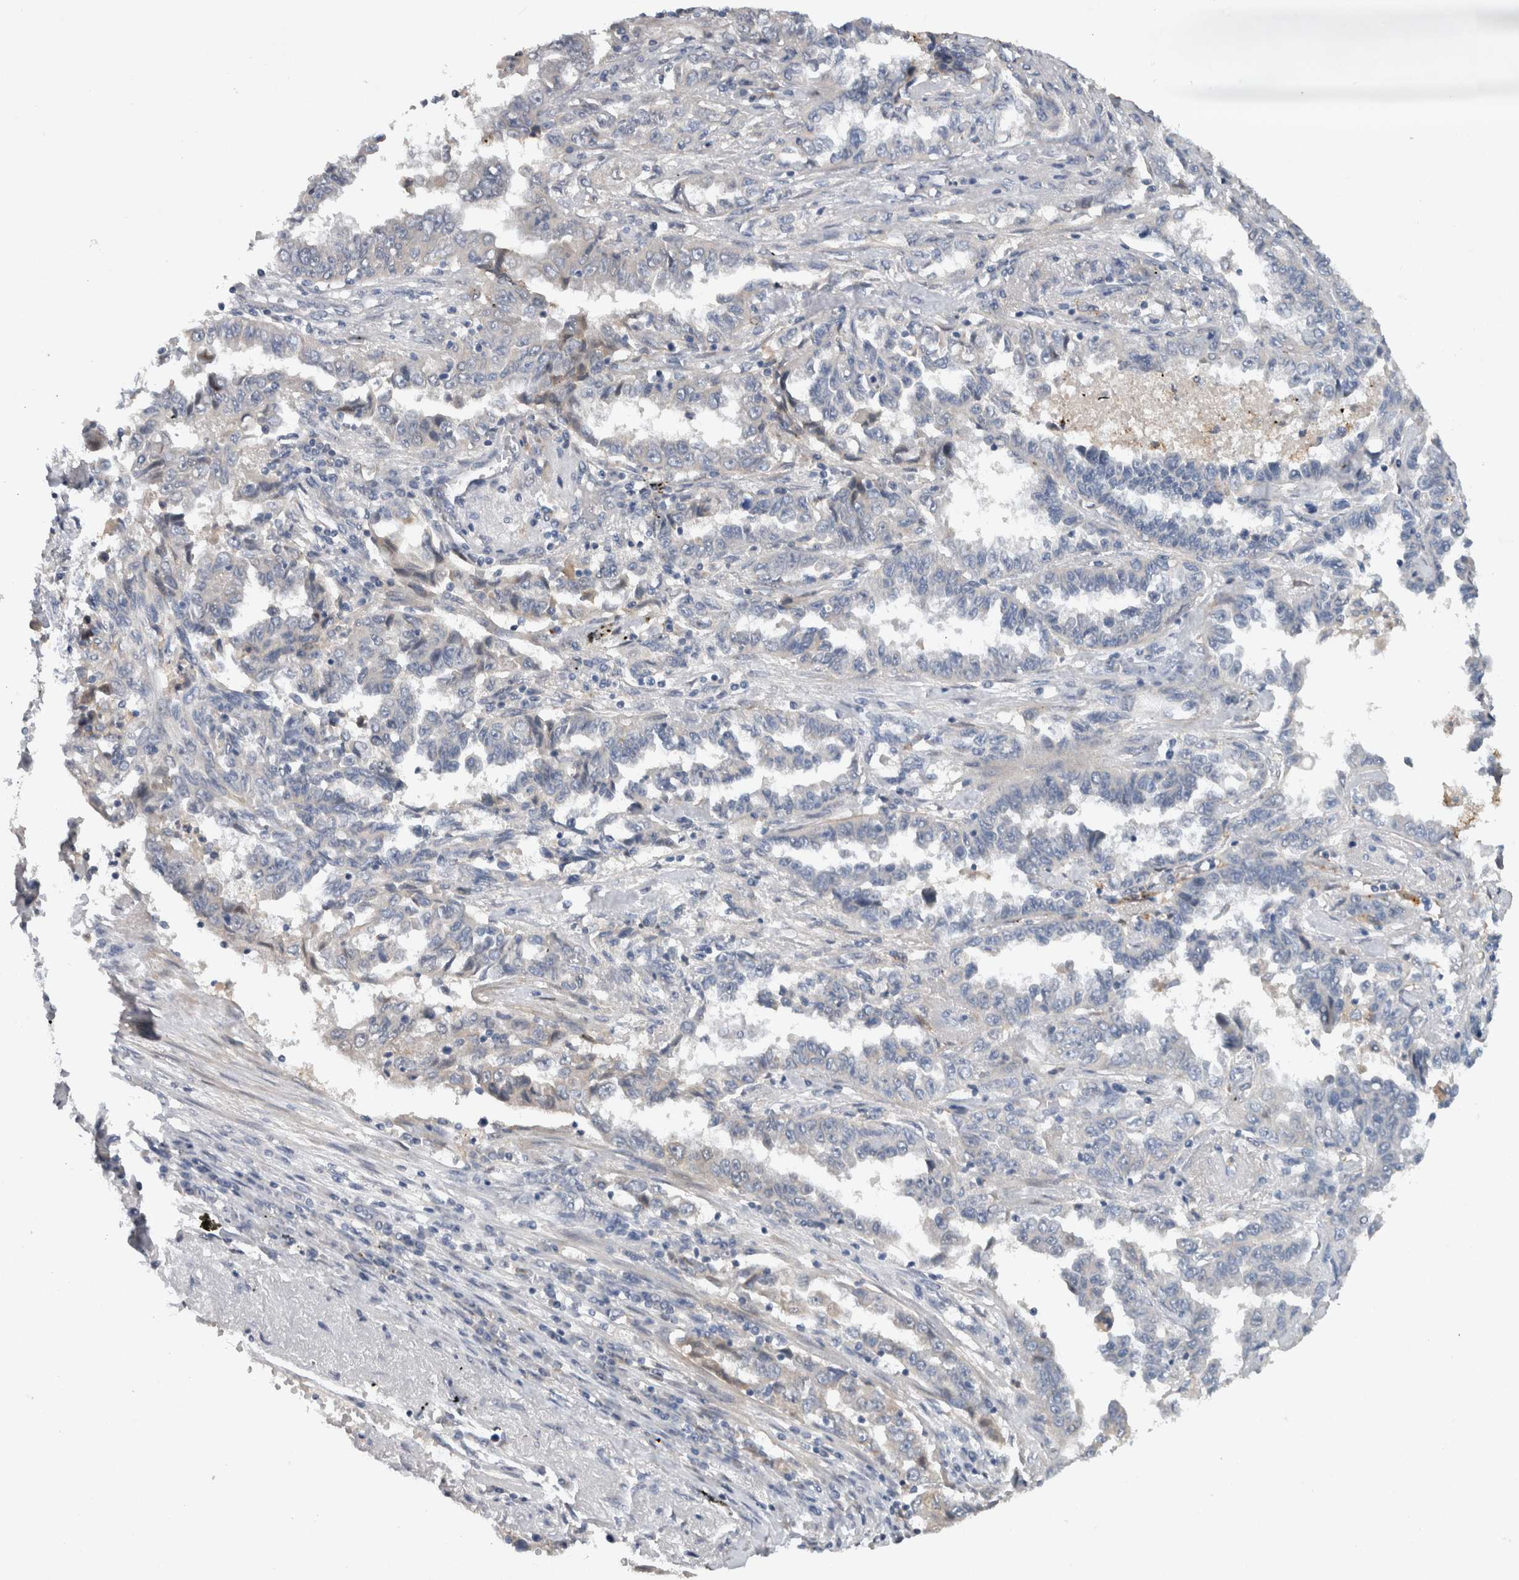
{"staining": {"intensity": "negative", "quantity": "none", "location": "none"}, "tissue": "lung cancer", "cell_type": "Tumor cells", "image_type": "cancer", "snomed": [{"axis": "morphology", "description": "Adenocarcinoma, NOS"}, {"axis": "topography", "description": "Lung"}], "caption": "Immunohistochemistry (IHC) of human lung adenocarcinoma displays no staining in tumor cells.", "gene": "HEXD", "patient": {"sex": "female", "age": 51}}